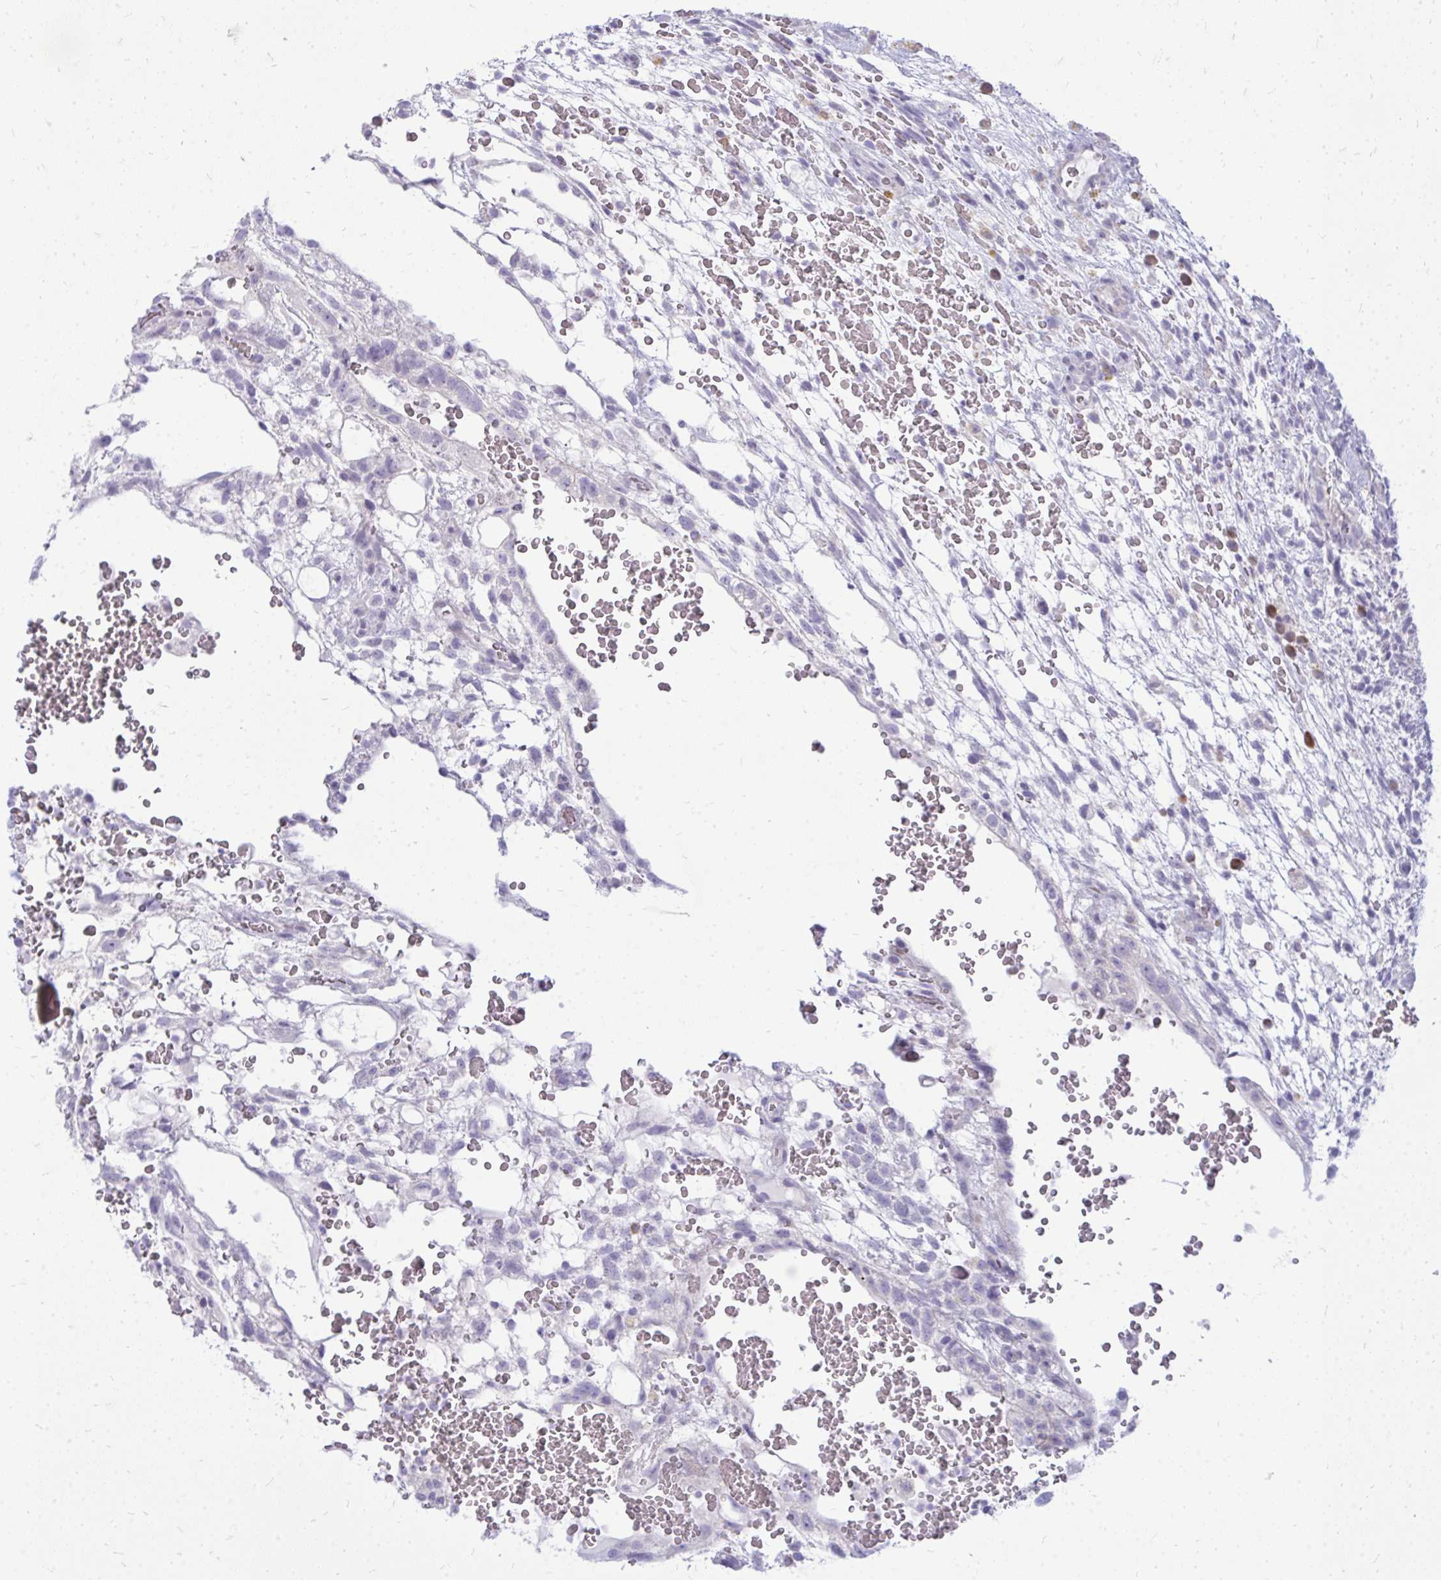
{"staining": {"intensity": "negative", "quantity": "none", "location": "none"}, "tissue": "testis cancer", "cell_type": "Tumor cells", "image_type": "cancer", "snomed": [{"axis": "morphology", "description": "Normal tissue, NOS"}, {"axis": "morphology", "description": "Carcinoma, Embryonal, NOS"}, {"axis": "topography", "description": "Testis"}], "caption": "This is an immunohistochemistry (IHC) histopathology image of human embryonal carcinoma (testis). There is no expression in tumor cells.", "gene": "TSPEAR", "patient": {"sex": "male", "age": 32}}